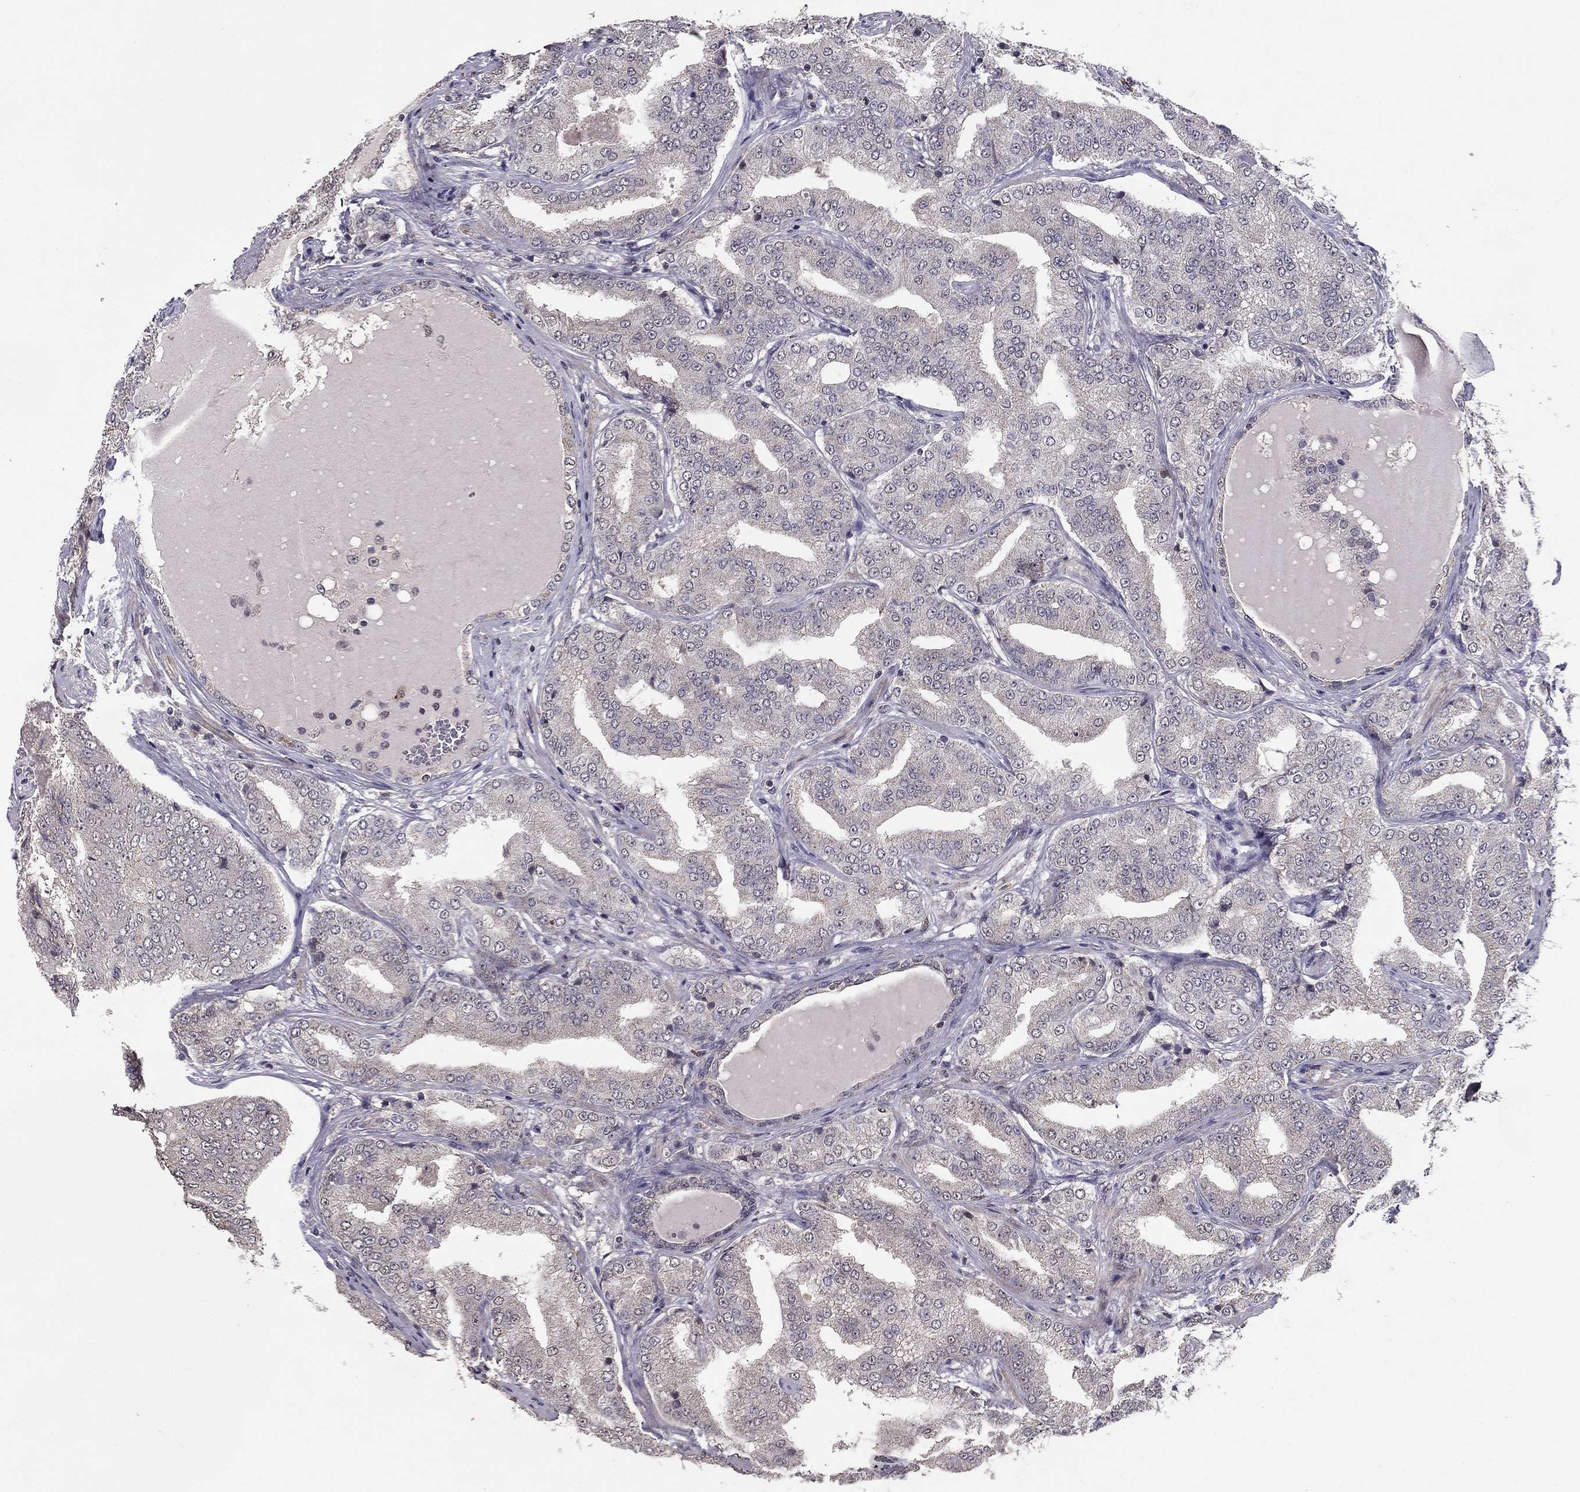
{"staining": {"intensity": "negative", "quantity": "none", "location": "none"}, "tissue": "prostate cancer", "cell_type": "Tumor cells", "image_type": "cancer", "snomed": [{"axis": "morphology", "description": "Adenocarcinoma, NOS"}, {"axis": "topography", "description": "Prostate"}], "caption": "A high-resolution micrograph shows immunohistochemistry staining of prostate cancer, which demonstrates no significant positivity in tumor cells.", "gene": "HCN1", "patient": {"sex": "male", "age": 65}}